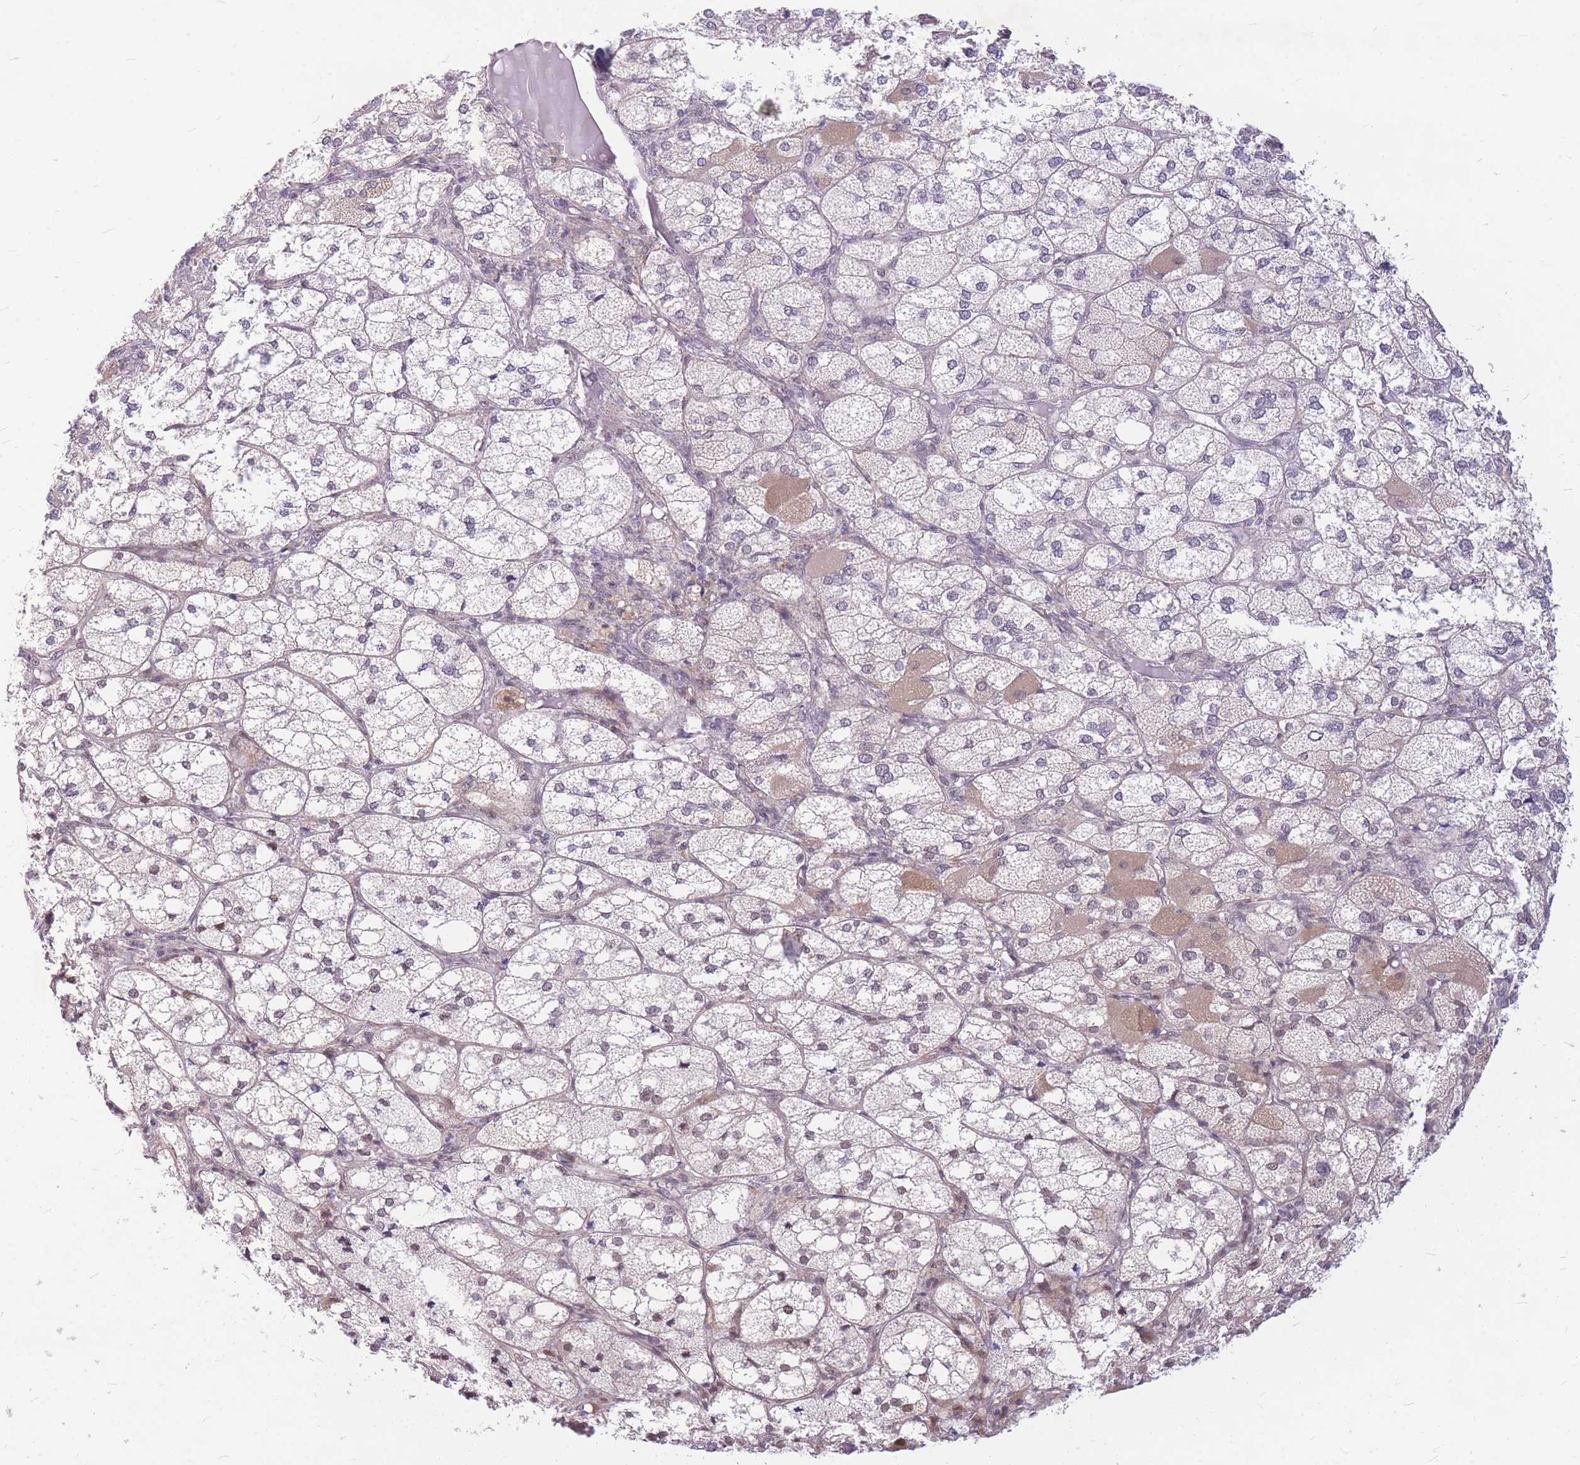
{"staining": {"intensity": "weak", "quantity": "25%-75%", "location": "cytoplasmic/membranous,nuclear"}, "tissue": "adrenal gland", "cell_type": "Glandular cells", "image_type": "normal", "snomed": [{"axis": "morphology", "description": "Normal tissue, NOS"}, {"axis": "topography", "description": "Adrenal gland"}], "caption": "Immunohistochemistry (IHC) staining of unremarkable adrenal gland, which reveals low levels of weak cytoplasmic/membranous,nuclear staining in approximately 25%-75% of glandular cells indicating weak cytoplasmic/membranous,nuclear protein expression. The staining was performed using DAB (3,3'-diaminobenzidine) (brown) for protein detection and nuclei were counterstained in hematoxylin (blue).", "gene": "ERCC2", "patient": {"sex": "female", "age": 61}}